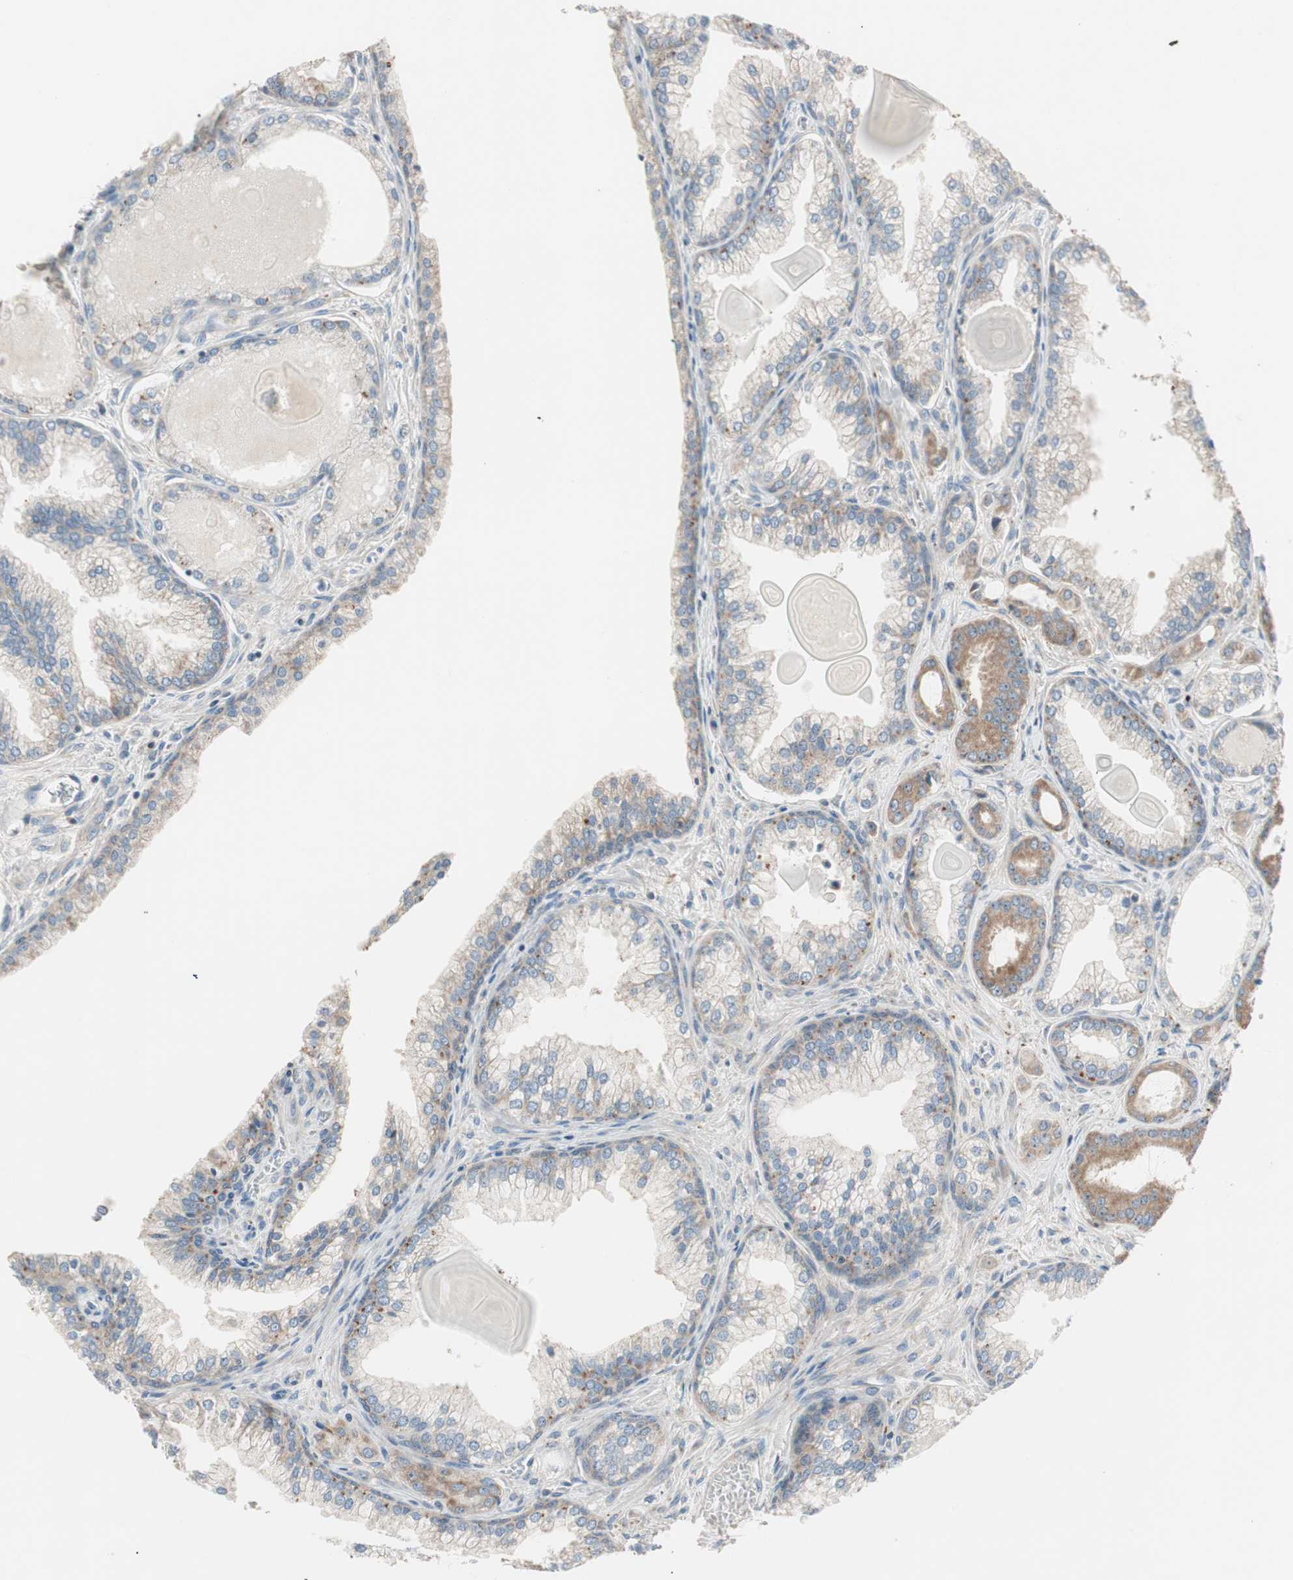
{"staining": {"intensity": "moderate", "quantity": ">75%", "location": "cytoplasmic/membranous"}, "tissue": "prostate cancer", "cell_type": "Tumor cells", "image_type": "cancer", "snomed": [{"axis": "morphology", "description": "Adenocarcinoma, Low grade"}, {"axis": "topography", "description": "Prostate"}], "caption": "Moderate cytoplasmic/membranous staining is seen in about >75% of tumor cells in prostate cancer.", "gene": "RPL23", "patient": {"sex": "male", "age": 59}}